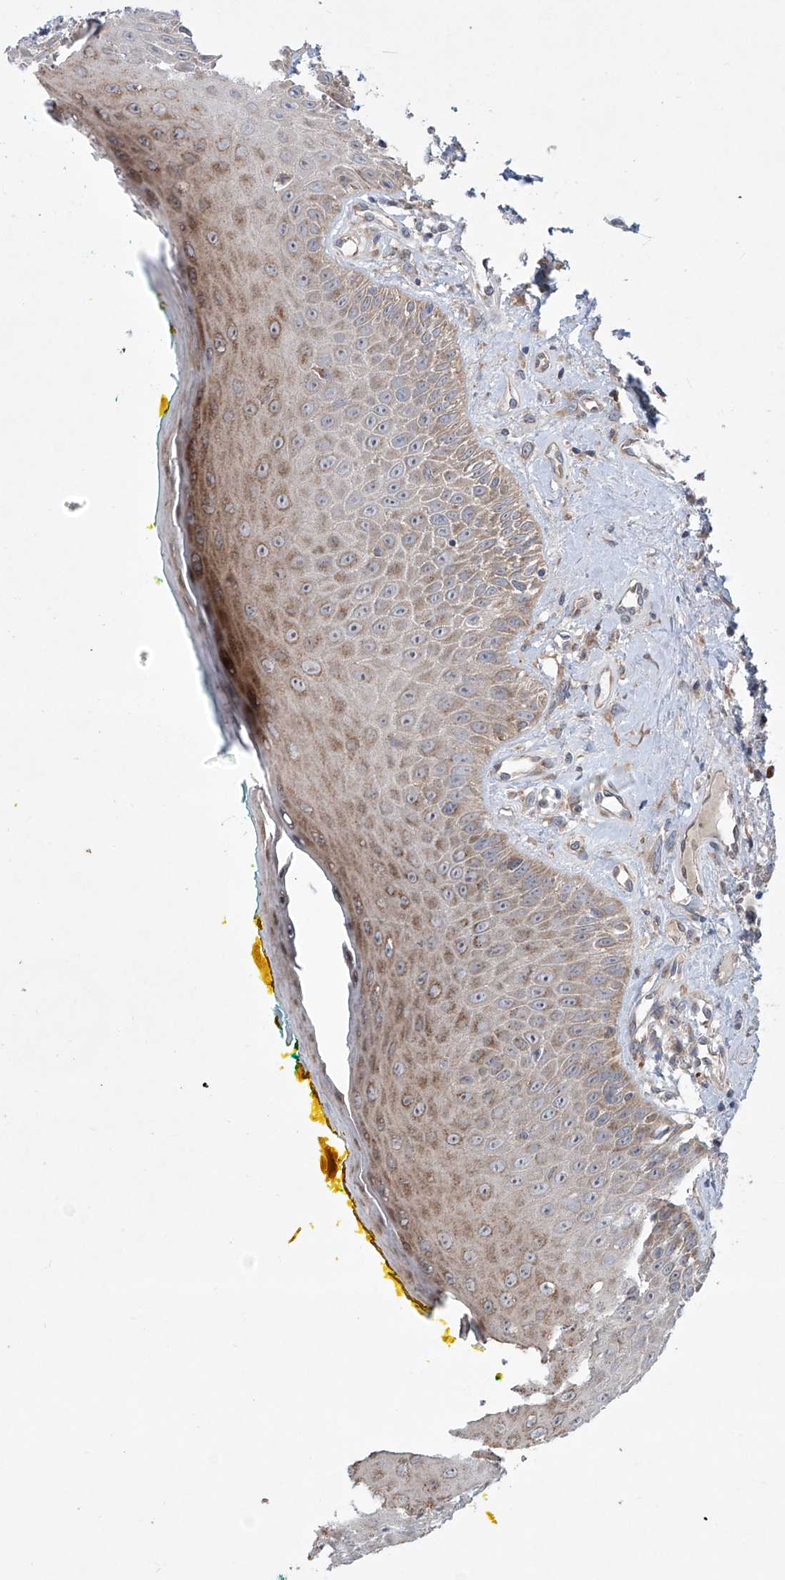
{"staining": {"intensity": "moderate", "quantity": "25%-75%", "location": "cytoplasmic/membranous"}, "tissue": "oral mucosa", "cell_type": "Squamous epithelial cells", "image_type": "normal", "snomed": [{"axis": "morphology", "description": "Normal tissue, NOS"}, {"axis": "topography", "description": "Oral tissue"}], "caption": "Oral mucosa stained with DAB immunohistochemistry (IHC) shows medium levels of moderate cytoplasmic/membranous staining in approximately 25%-75% of squamous epithelial cells.", "gene": "KLC4", "patient": {"sex": "female", "age": 70}}